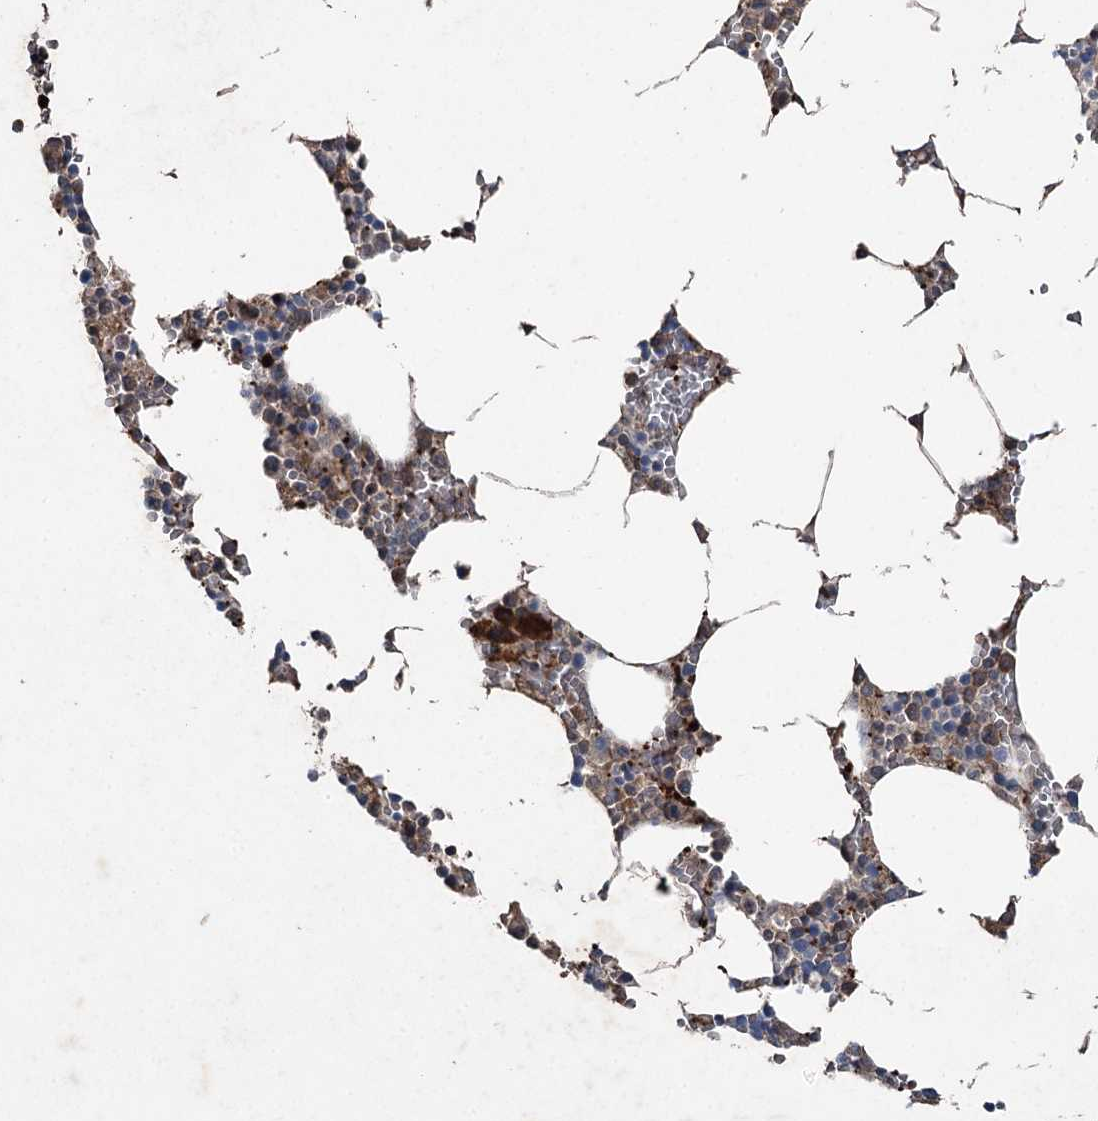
{"staining": {"intensity": "moderate", "quantity": "<25%", "location": "cytoplasmic/membranous"}, "tissue": "bone marrow", "cell_type": "Hematopoietic cells", "image_type": "normal", "snomed": [{"axis": "morphology", "description": "Normal tissue, NOS"}, {"axis": "topography", "description": "Bone marrow"}], "caption": "Moderate cytoplasmic/membranous expression for a protein is present in approximately <25% of hematopoietic cells of unremarkable bone marrow using immunohistochemistry (IHC).", "gene": "MAPK8IP2", "patient": {"sex": "male", "age": 70}}